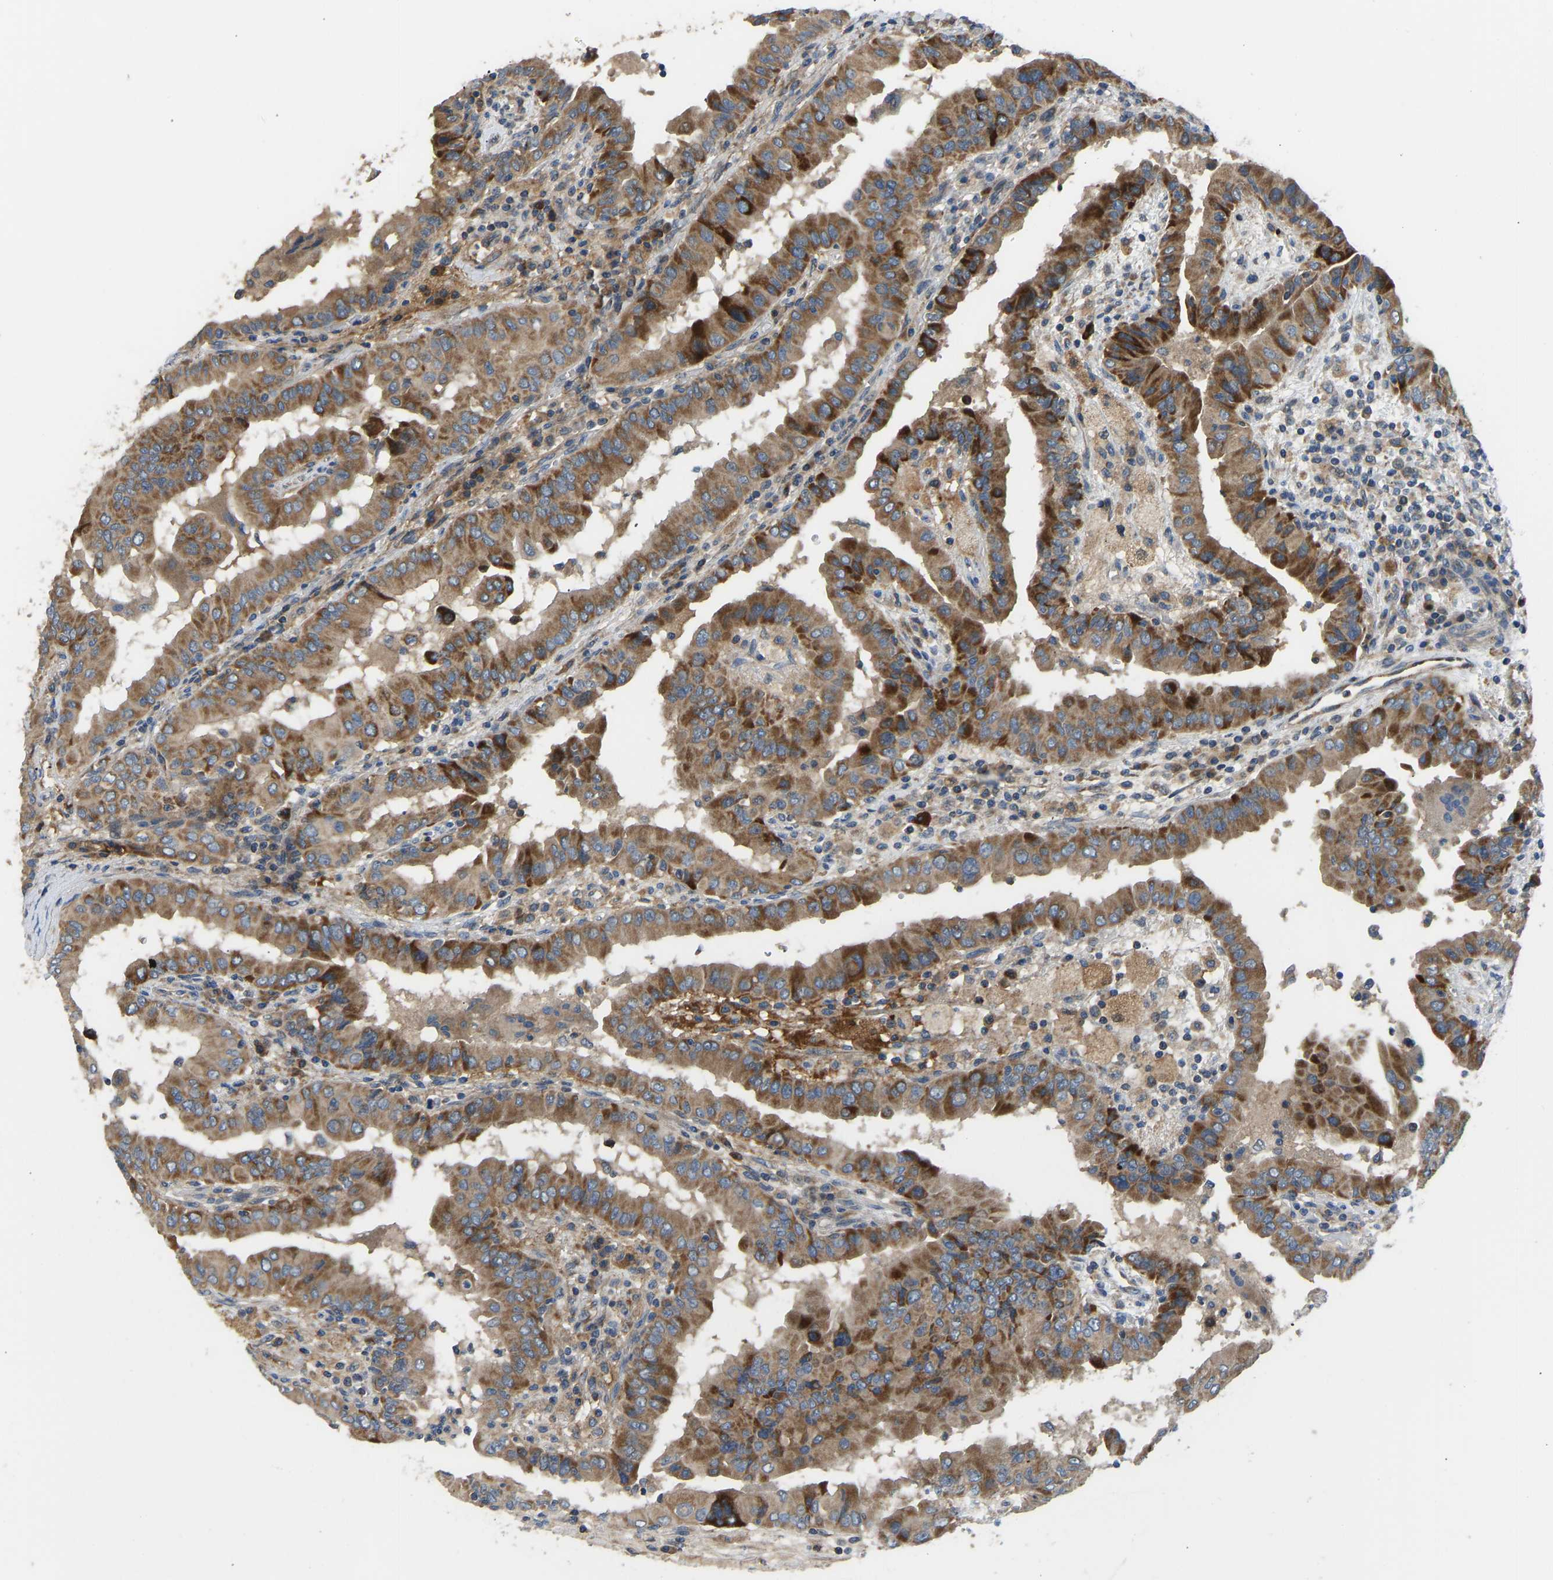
{"staining": {"intensity": "moderate", "quantity": ">75%", "location": "cytoplasmic/membranous"}, "tissue": "thyroid cancer", "cell_type": "Tumor cells", "image_type": "cancer", "snomed": [{"axis": "morphology", "description": "Papillary adenocarcinoma, NOS"}, {"axis": "topography", "description": "Thyroid gland"}], "caption": "Immunohistochemical staining of thyroid papillary adenocarcinoma shows medium levels of moderate cytoplasmic/membranous staining in about >75% of tumor cells.", "gene": "RBP1", "patient": {"sex": "male", "age": 33}}